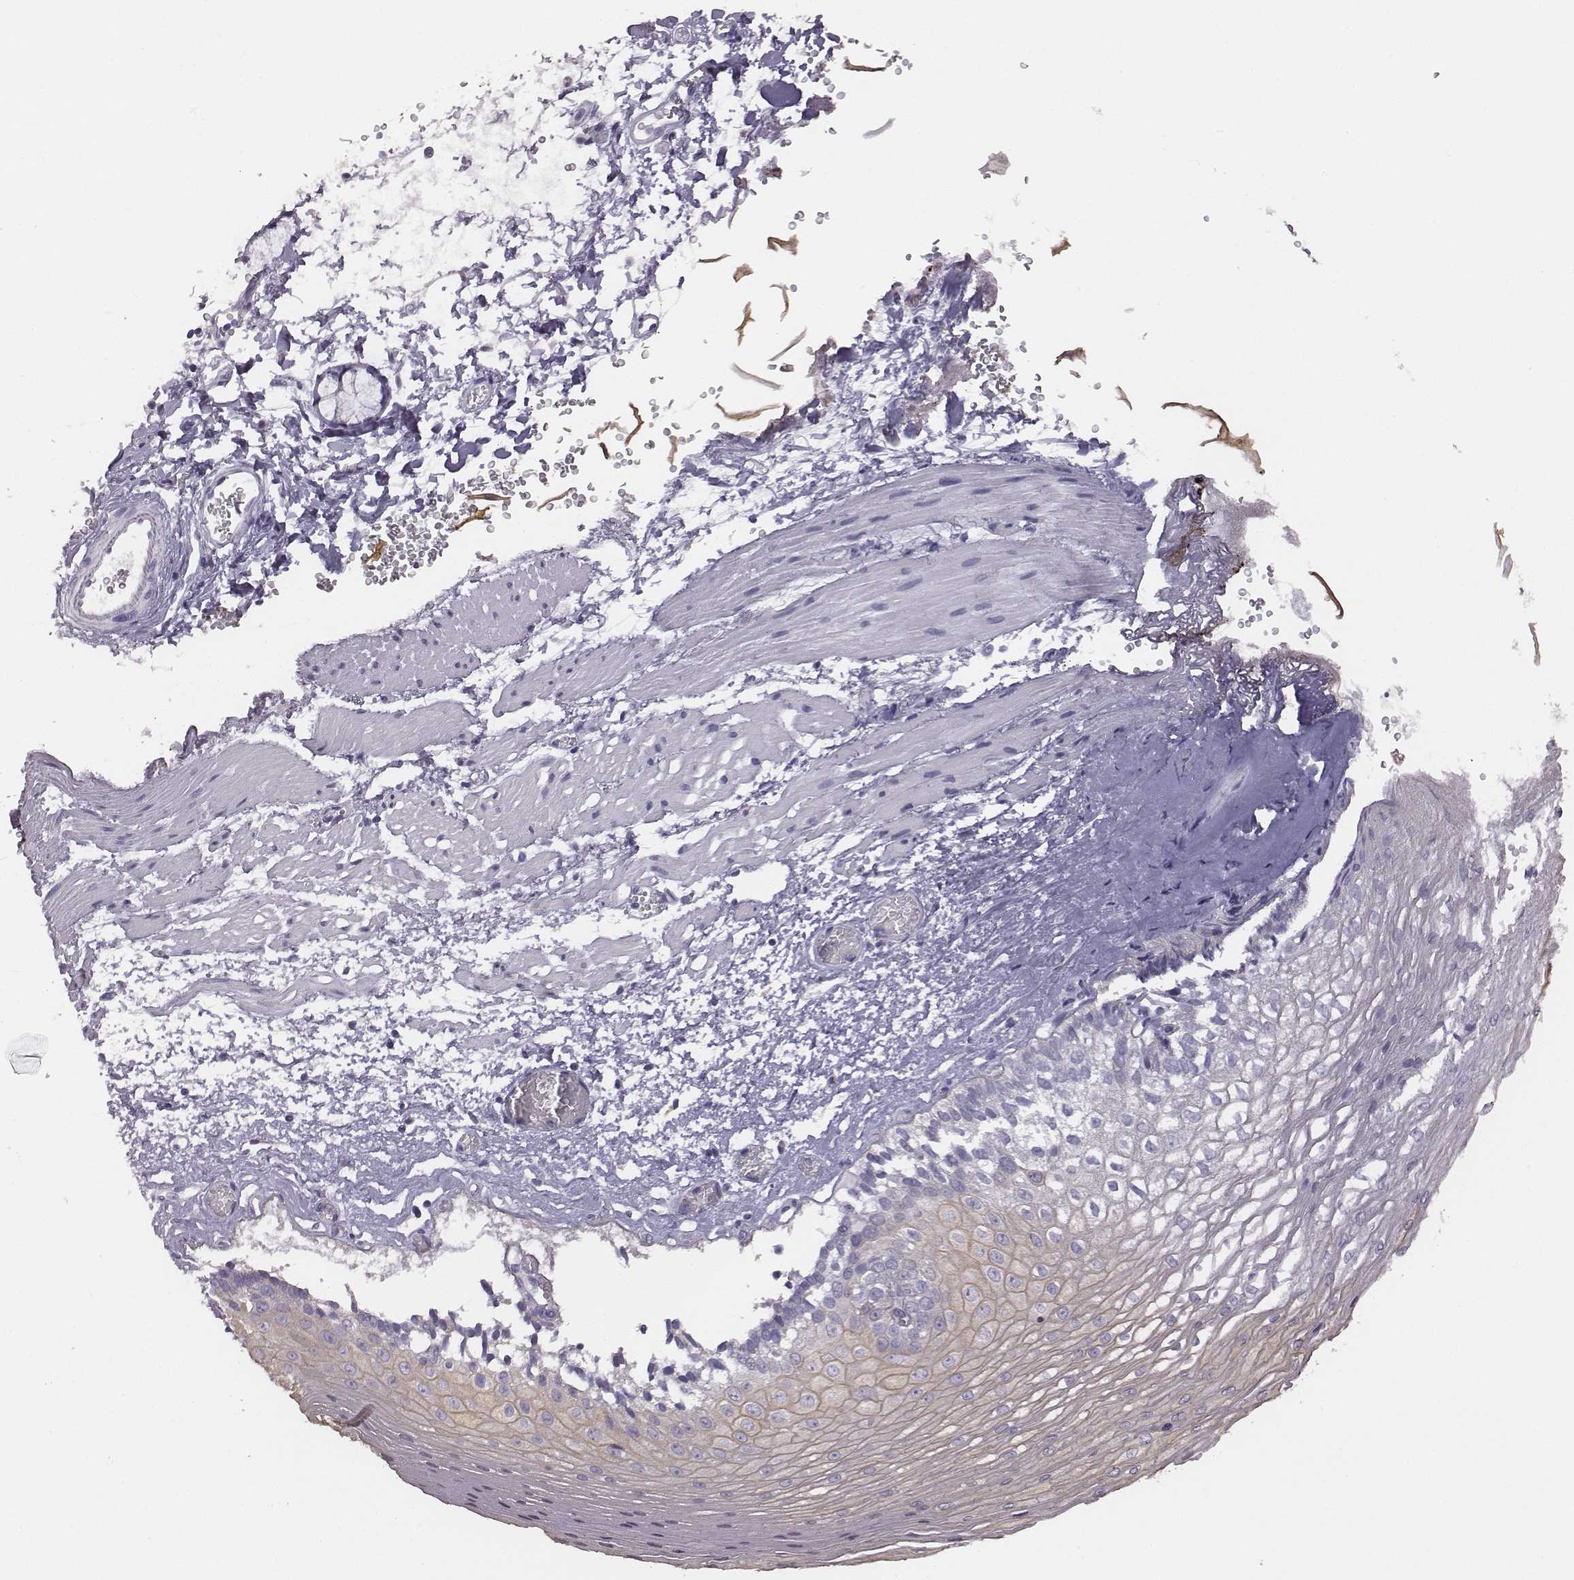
{"staining": {"intensity": "negative", "quantity": "none", "location": "none"}, "tissue": "esophagus", "cell_type": "Squamous epithelial cells", "image_type": "normal", "snomed": [{"axis": "morphology", "description": "Normal tissue, NOS"}, {"axis": "topography", "description": "Esophagus"}], "caption": "Immunohistochemistry of normal esophagus demonstrates no staining in squamous epithelial cells. (Brightfield microscopy of DAB immunohistochemistry (IHC) at high magnification).", "gene": "ENSG00000290147", "patient": {"sex": "female", "age": 62}}